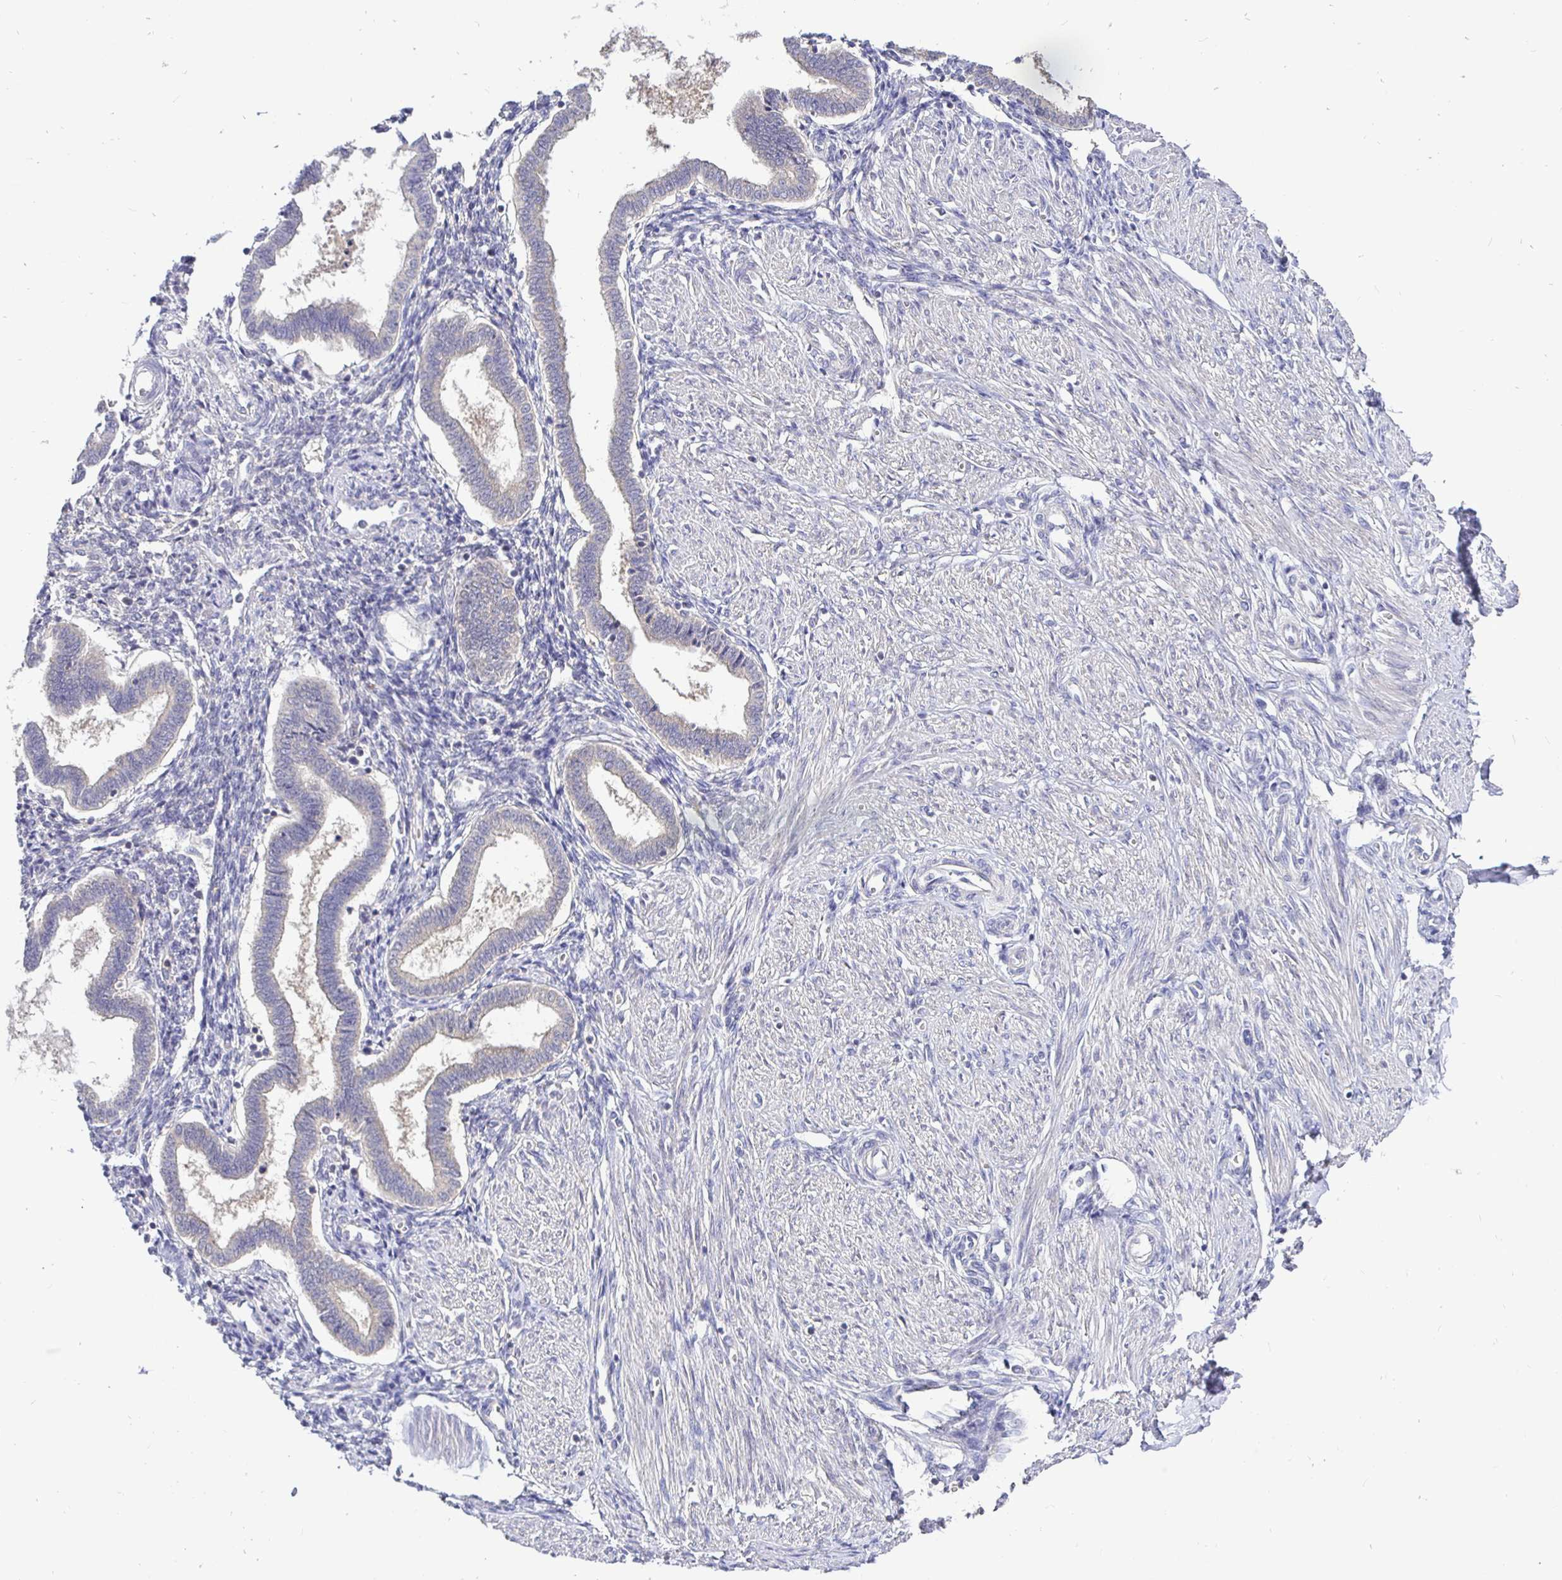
{"staining": {"intensity": "negative", "quantity": "none", "location": "none"}, "tissue": "endometrium", "cell_type": "Cells in endometrial stroma", "image_type": "normal", "snomed": [{"axis": "morphology", "description": "Normal tissue, NOS"}, {"axis": "topography", "description": "Endometrium"}], "caption": "High magnification brightfield microscopy of unremarkable endometrium stained with DAB (3,3'-diaminobenzidine) (brown) and counterstained with hematoxylin (blue): cells in endometrial stroma show no significant expression.", "gene": "KIF21A", "patient": {"sex": "female", "age": 24}}